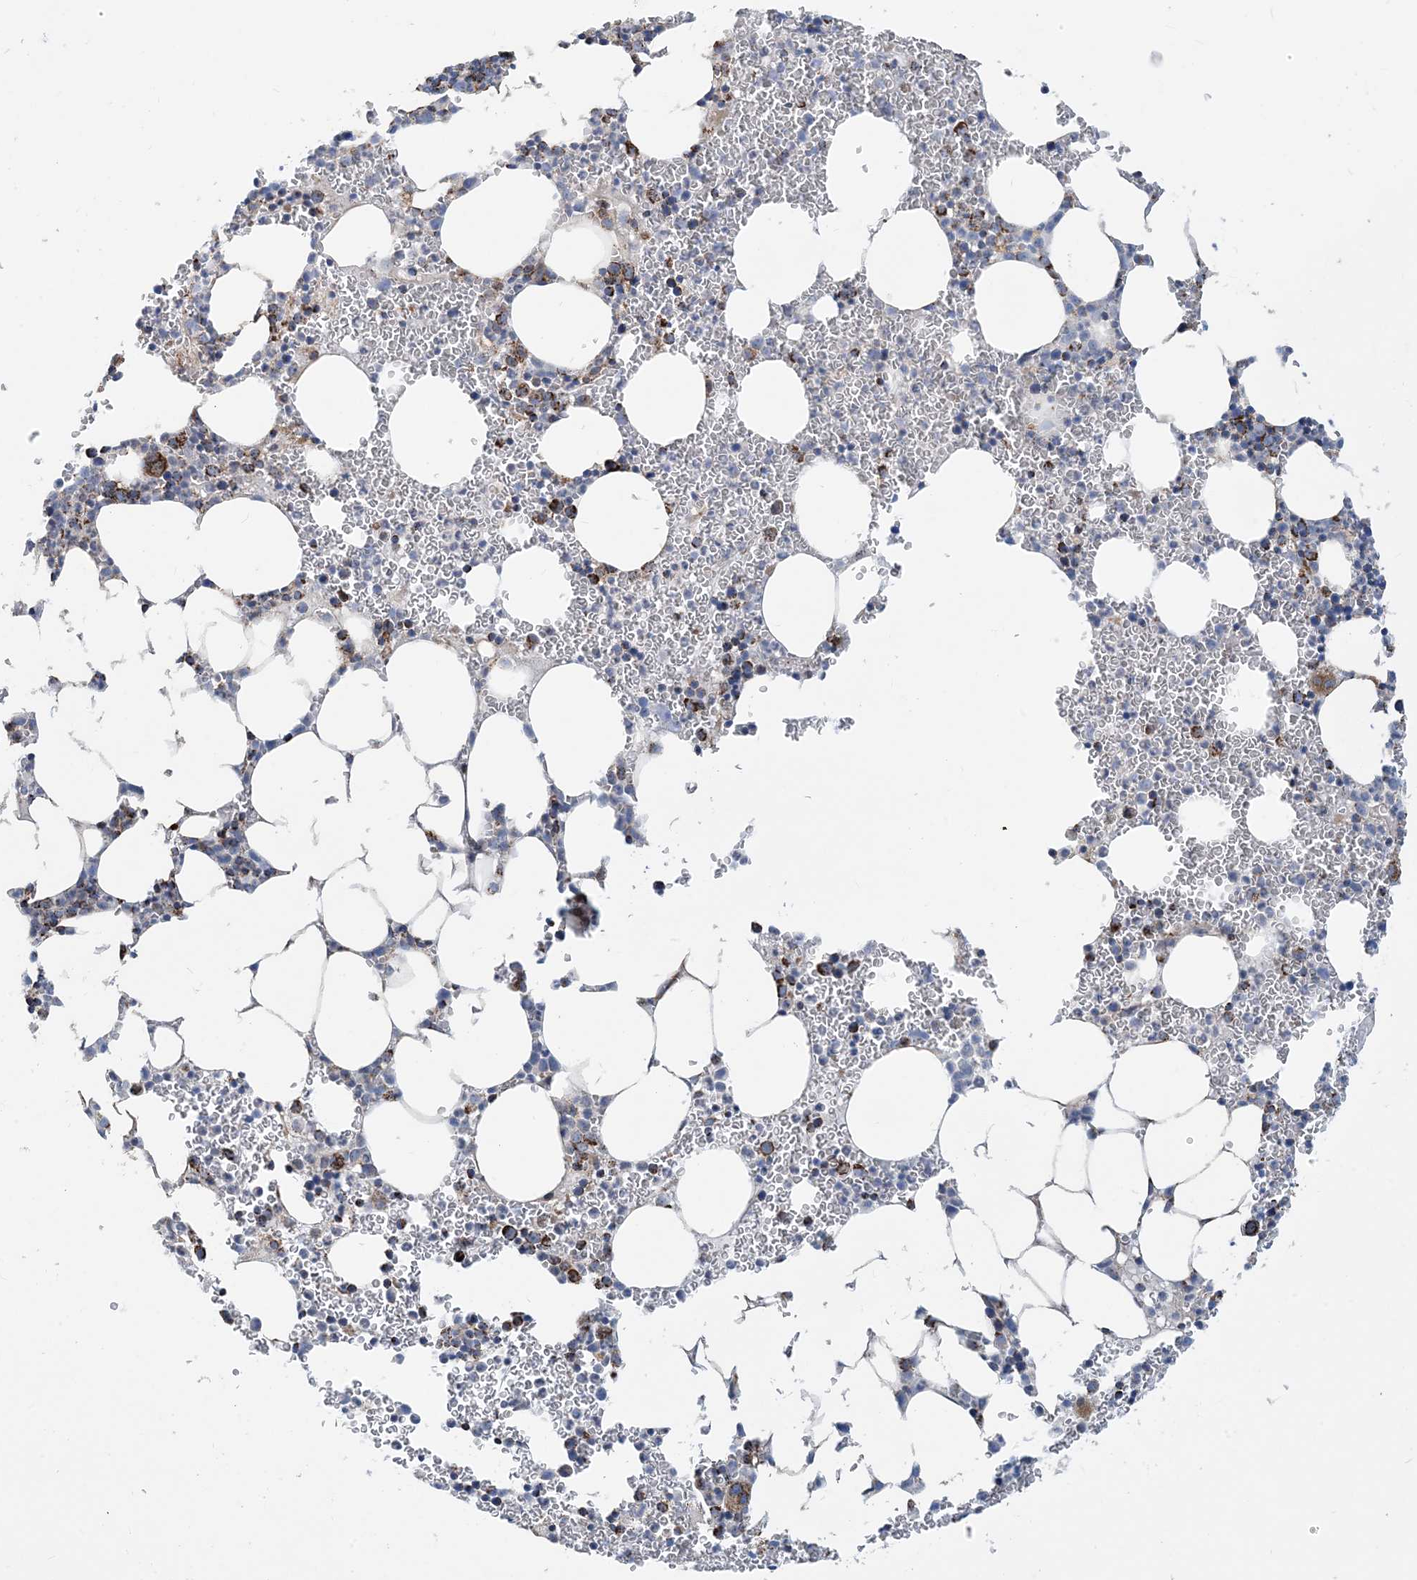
{"staining": {"intensity": "strong", "quantity": "25%-75%", "location": "cytoplasmic/membranous"}, "tissue": "bone marrow", "cell_type": "Hematopoietic cells", "image_type": "normal", "snomed": [{"axis": "morphology", "description": "Normal tissue, NOS"}, {"axis": "topography", "description": "Bone marrow"}], "caption": "A brown stain labels strong cytoplasmic/membranous positivity of a protein in hematopoietic cells of benign bone marrow. (DAB (3,3'-diaminobenzidine) IHC with brightfield microscopy, high magnification).", "gene": "PCDHGA1", "patient": {"sex": "female", "age": 78}}